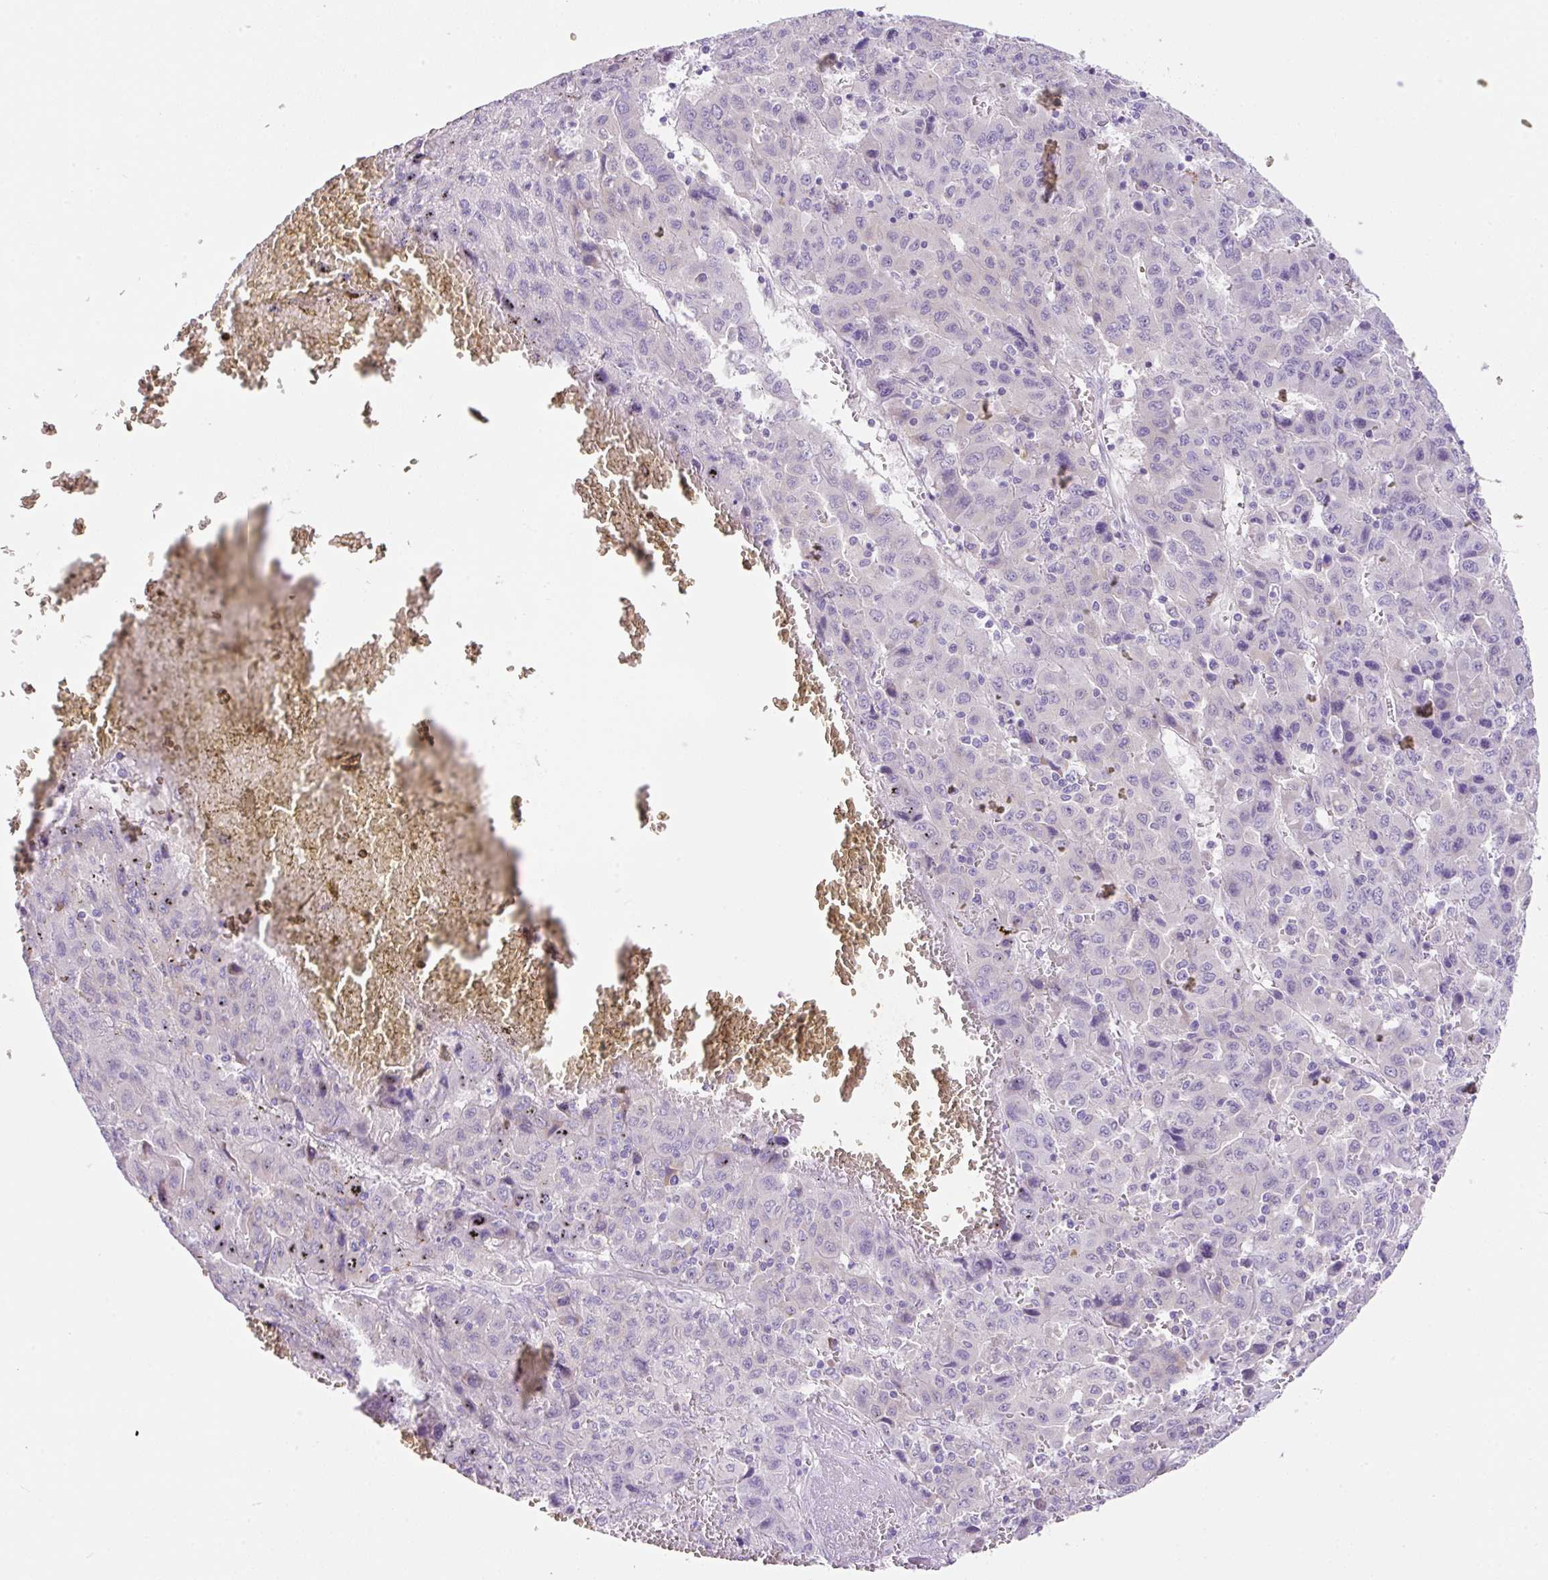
{"staining": {"intensity": "negative", "quantity": "none", "location": "none"}, "tissue": "liver cancer", "cell_type": "Tumor cells", "image_type": "cancer", "snomed": [{"axis": "morphology", "description": "Carcinoma, Hepatocellular, NOS"}, {"axis": "topography", "description": "Liver"}], "caption": "The image exhibits no significant staining in tumor cells of liver hepatocellular carcinoma.", "gene": "NDST3", "patient": {"sex": "female", "age": 53}}